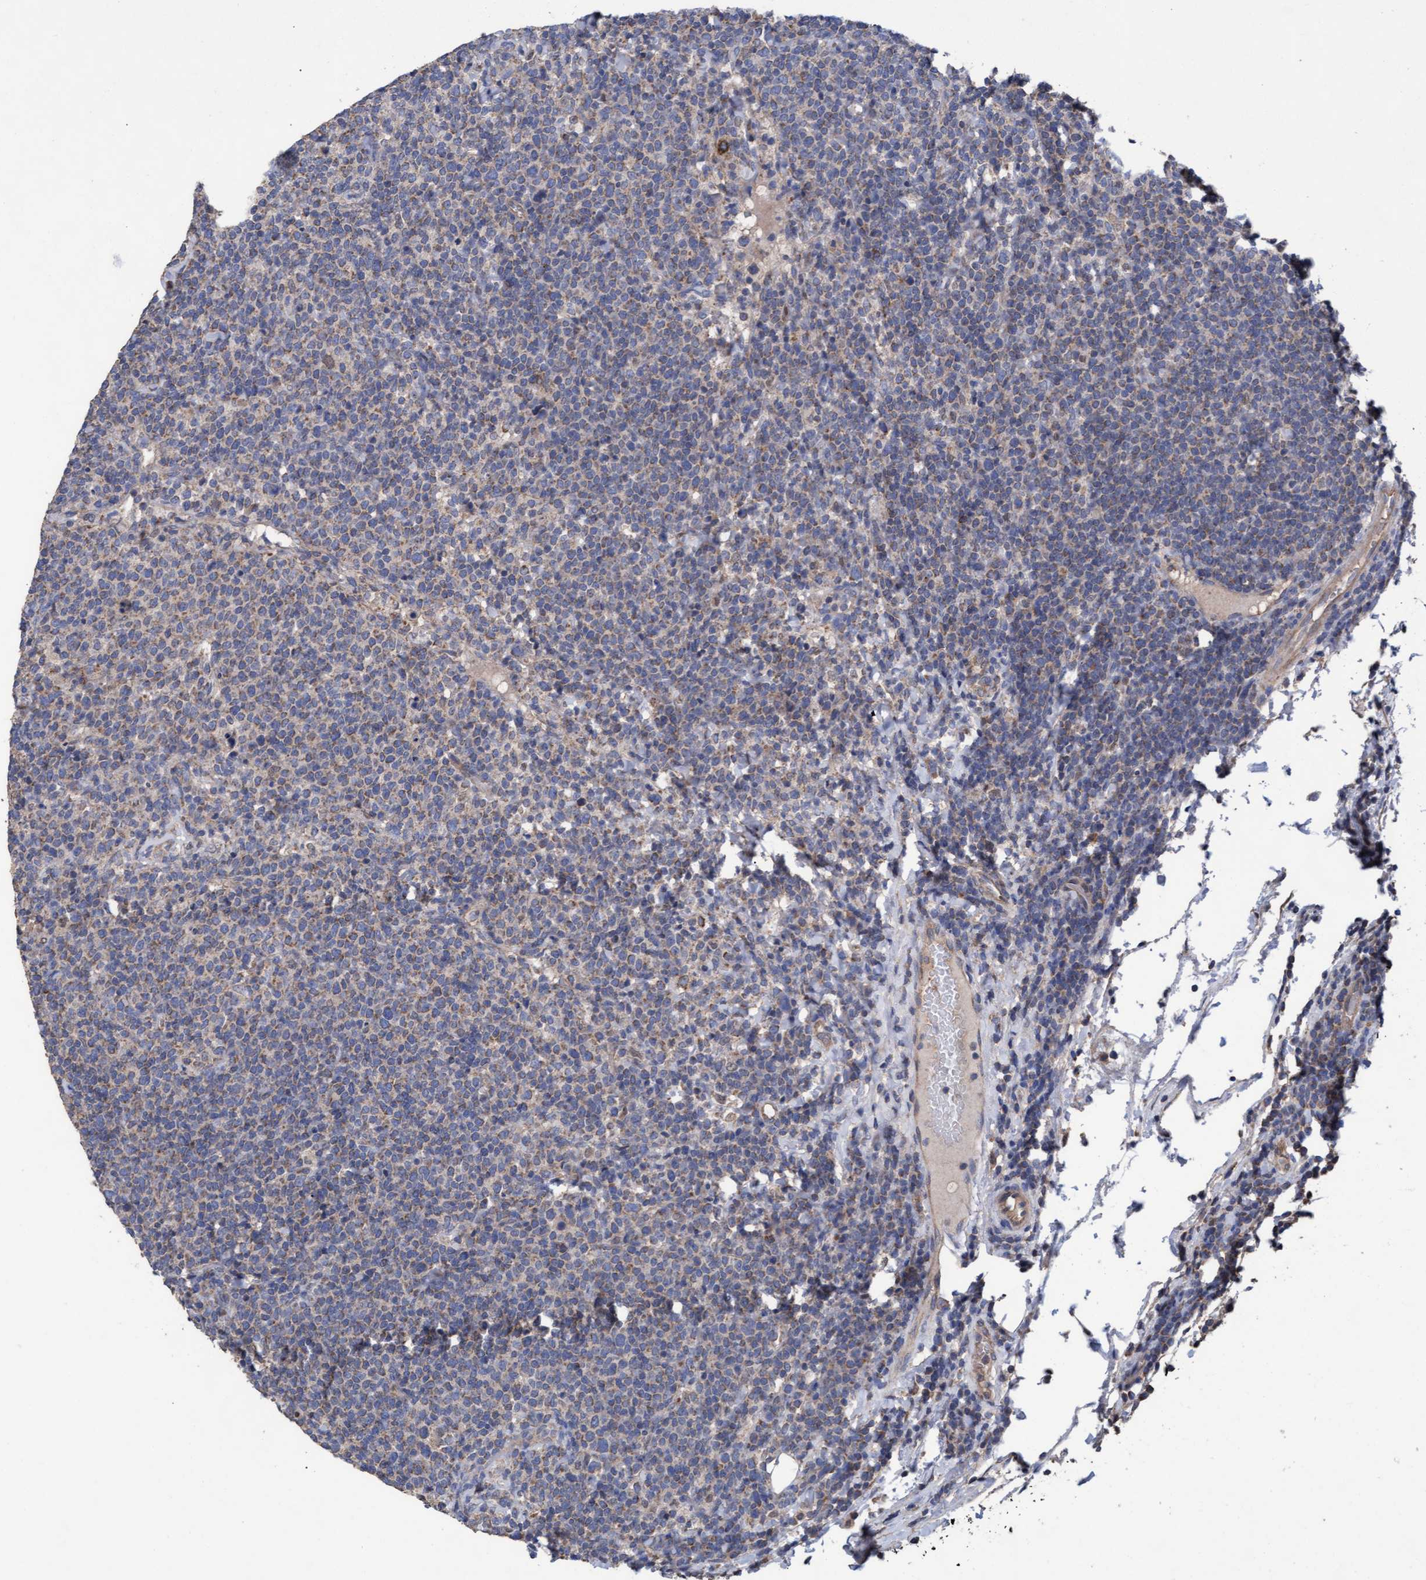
{"staining": {"intensity": "weak", "quantity": "<25%", "location": "cytoplasmic/membranous"}, "tissue": "lymphoma", "cell_type": "Tumor cells", "image_type": "cancer", "snomed": [{"axis": "morphology", "description": "Malignant lymphoma, non-Hodgkin's type, High grade"}, {"axis": "topography", "description": "Lymph node"}], "caption": "A micrograph of lymphoma stained for a protein exhibits no brown staining in tumor cells. Nuclei are stained in blue.", "gene": "MRPL38", "patient": {"sex": "male", "age": 61}}